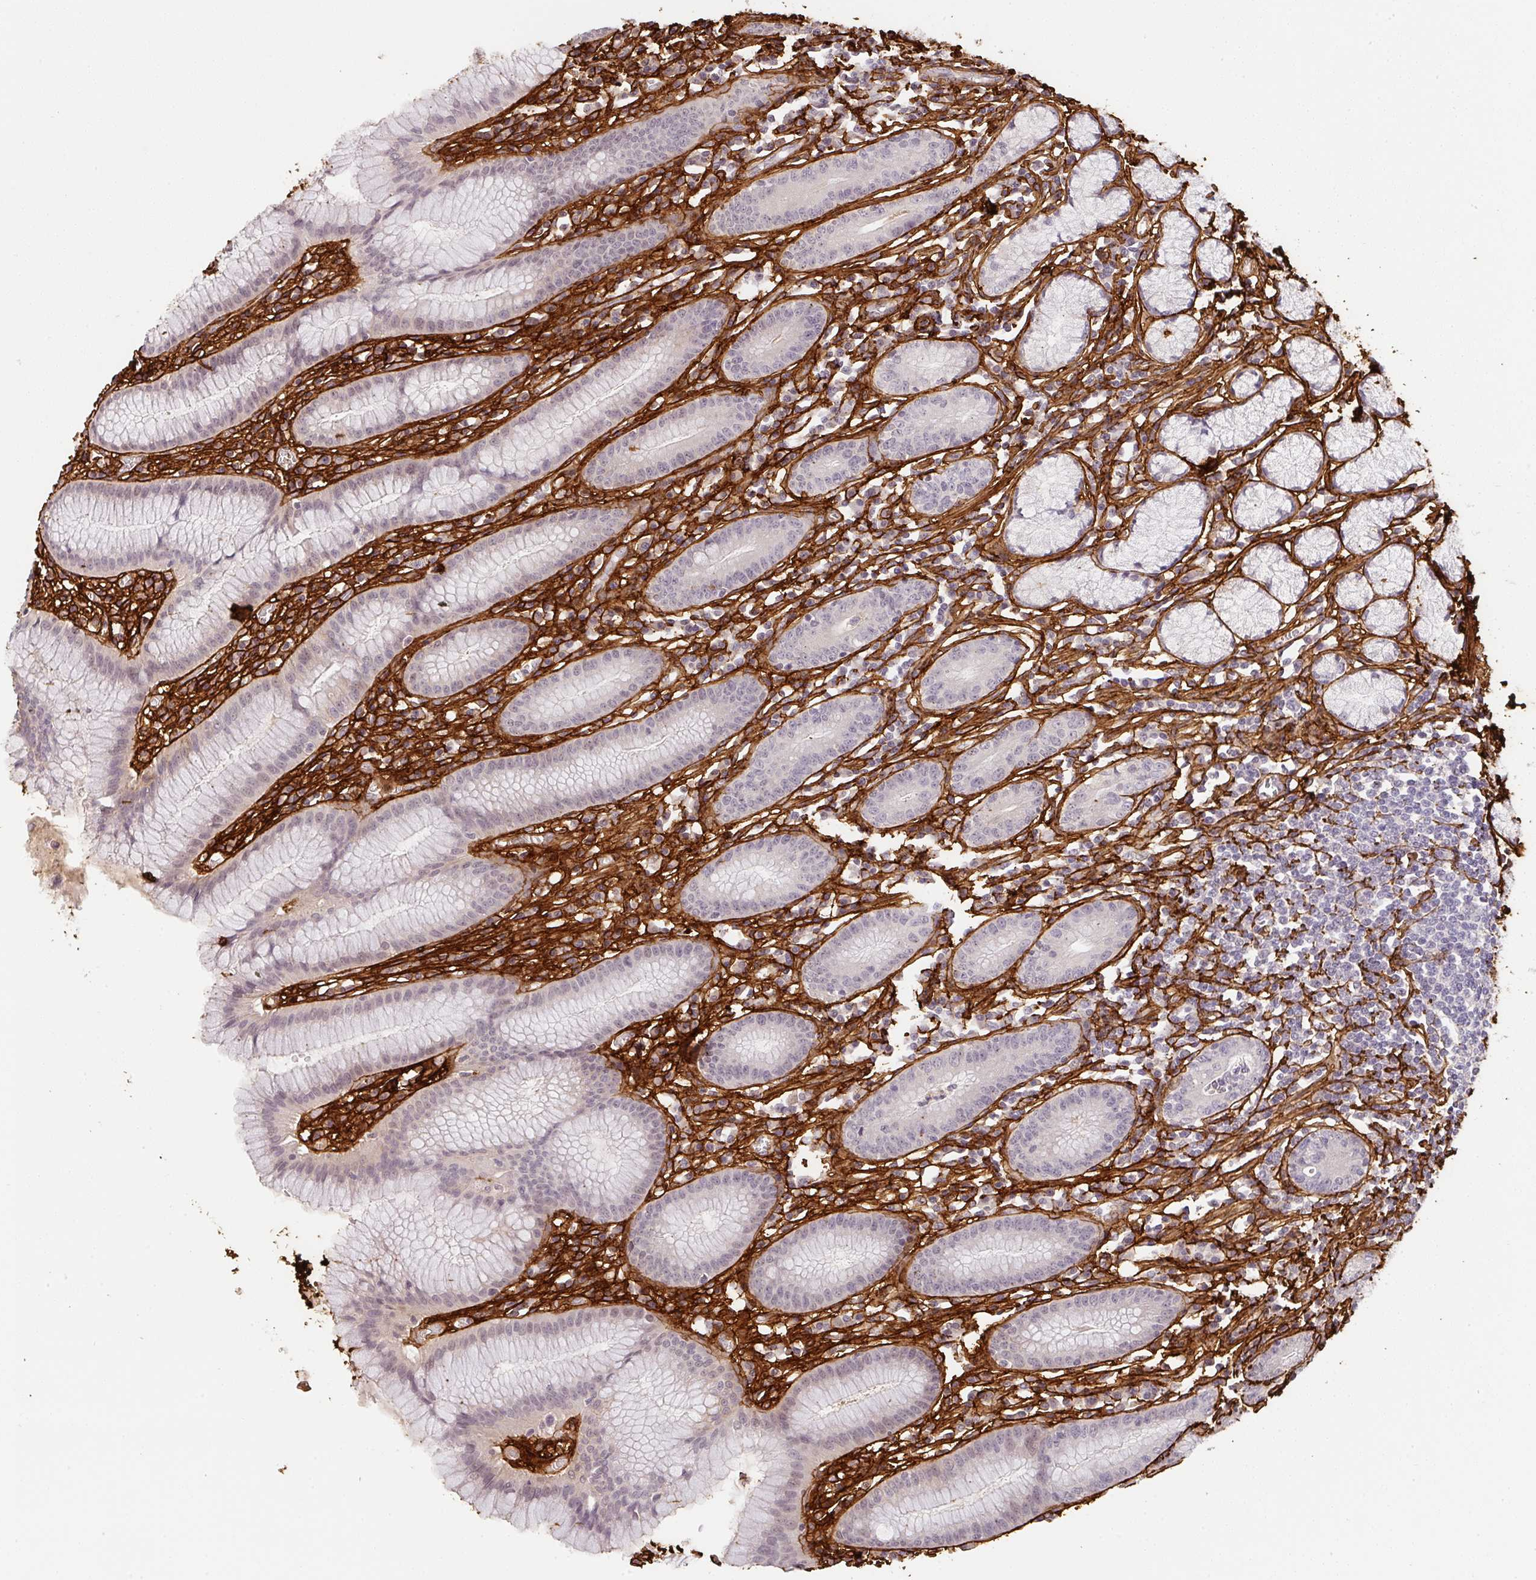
{"staining": {"intensity": "weak", "quantity": "<25%", "location": "cytoplasmic/membranous"}, "tissue": "stomach", "cell_type": "Glandular cells", "image_type": "normal", "snomed": [{"axis": "morphology", "description": "Normal tissue, NOS"}, {"axis": "topography", "description": "Stomach"}], "caption": "A photomicrograph of human stomach is negative for staining in glandular cells.", "gene": "COL3A1", "patient": {"sex": "male", "age": 55}}